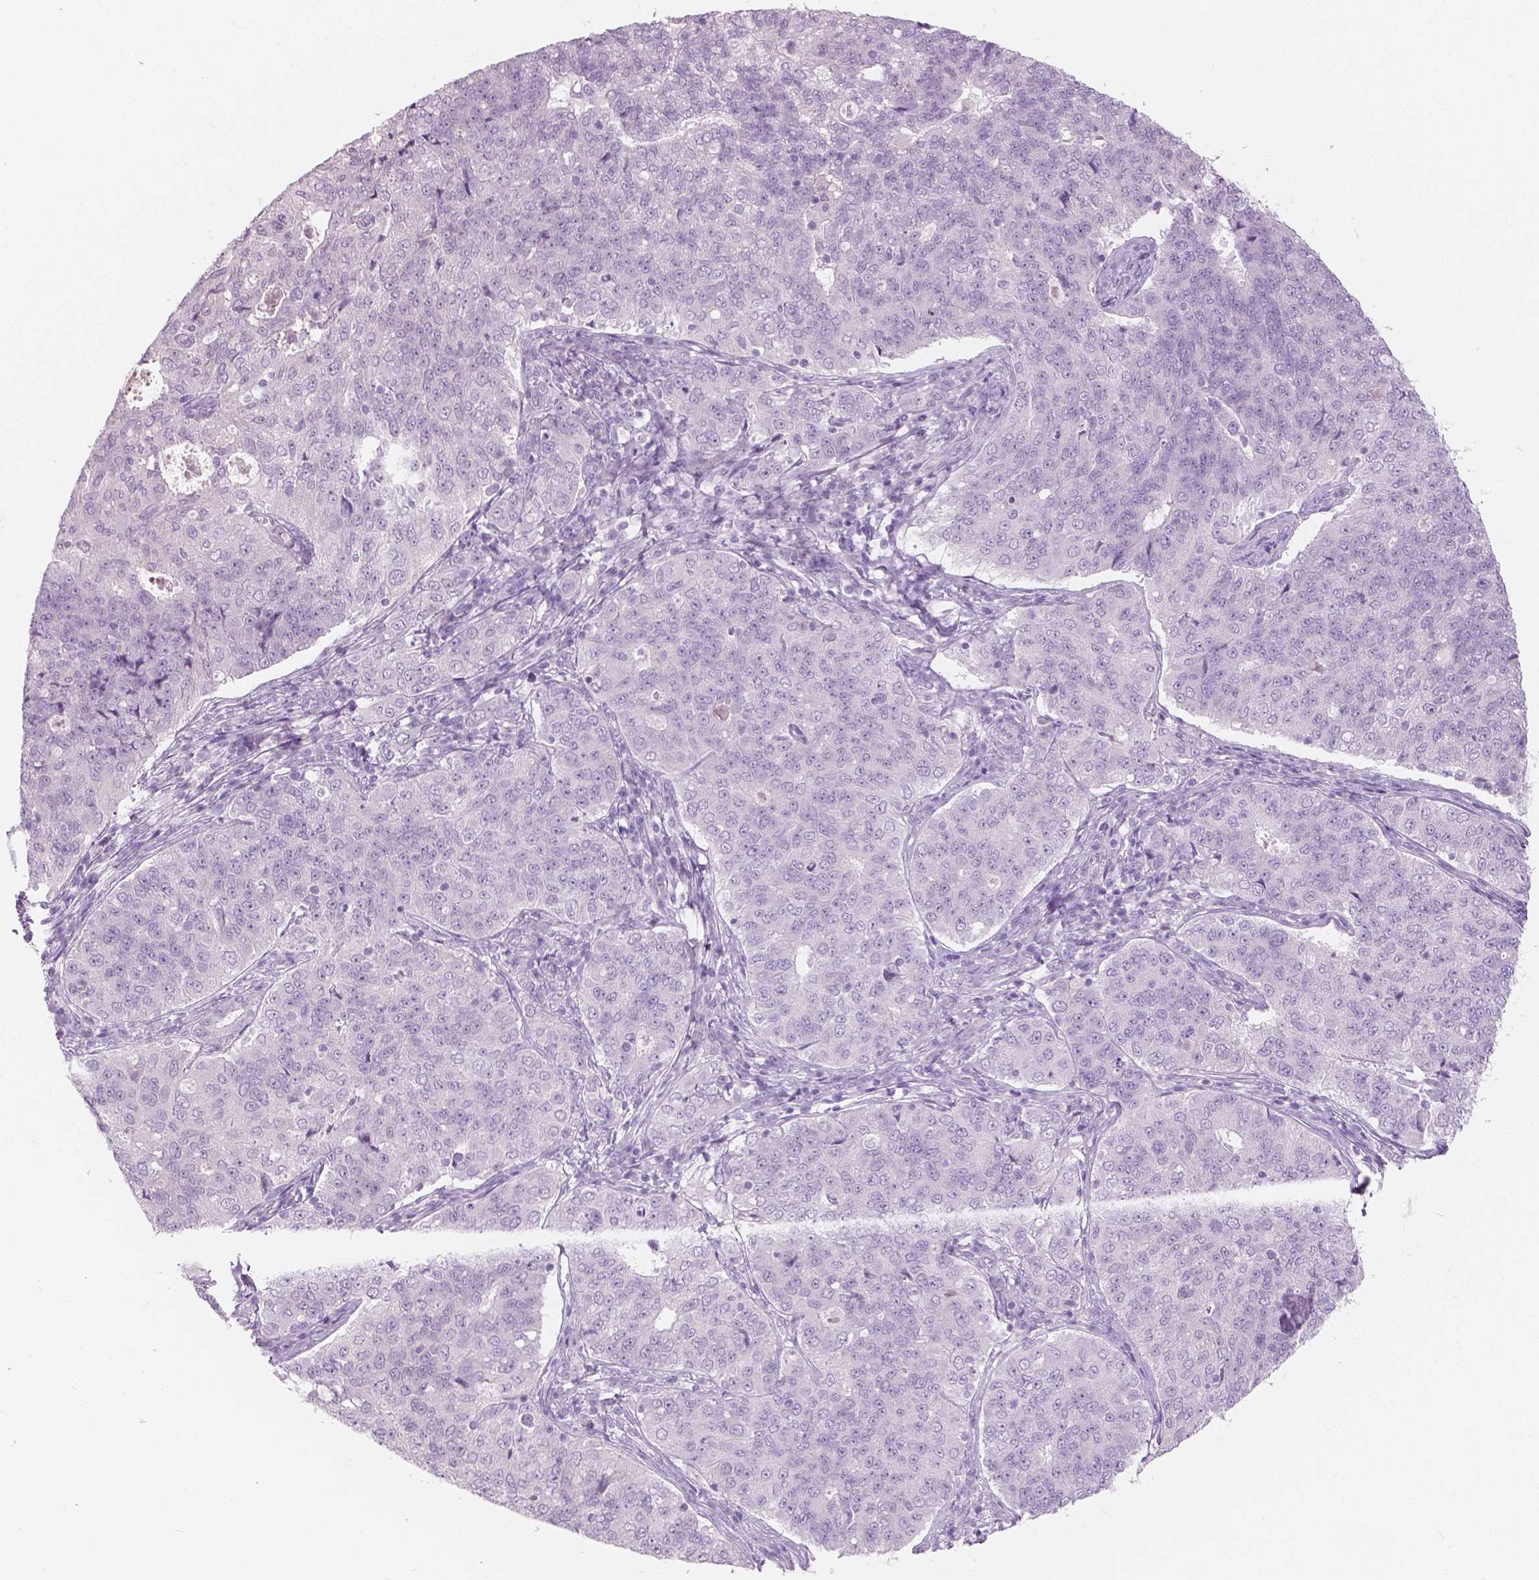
{"staining": {"intensity": "negative", "quantity": "none", "location": "none"}, "tissue": "endometrial cancer", "cell_type": "Tumor cells", "image_type": "cancer", "snomed": [{"axis": "morphology", "description": "Adenocarcinoma, NOS"}, {"axis": "topography", "description": "Endometrium"}], "caption": "Immunohistochemistry of human endometrial adenocarcinoma reveals no staining in tumor cells.", "gene": "A4GNT", "patient": {"sex": "female", "age": 43}}